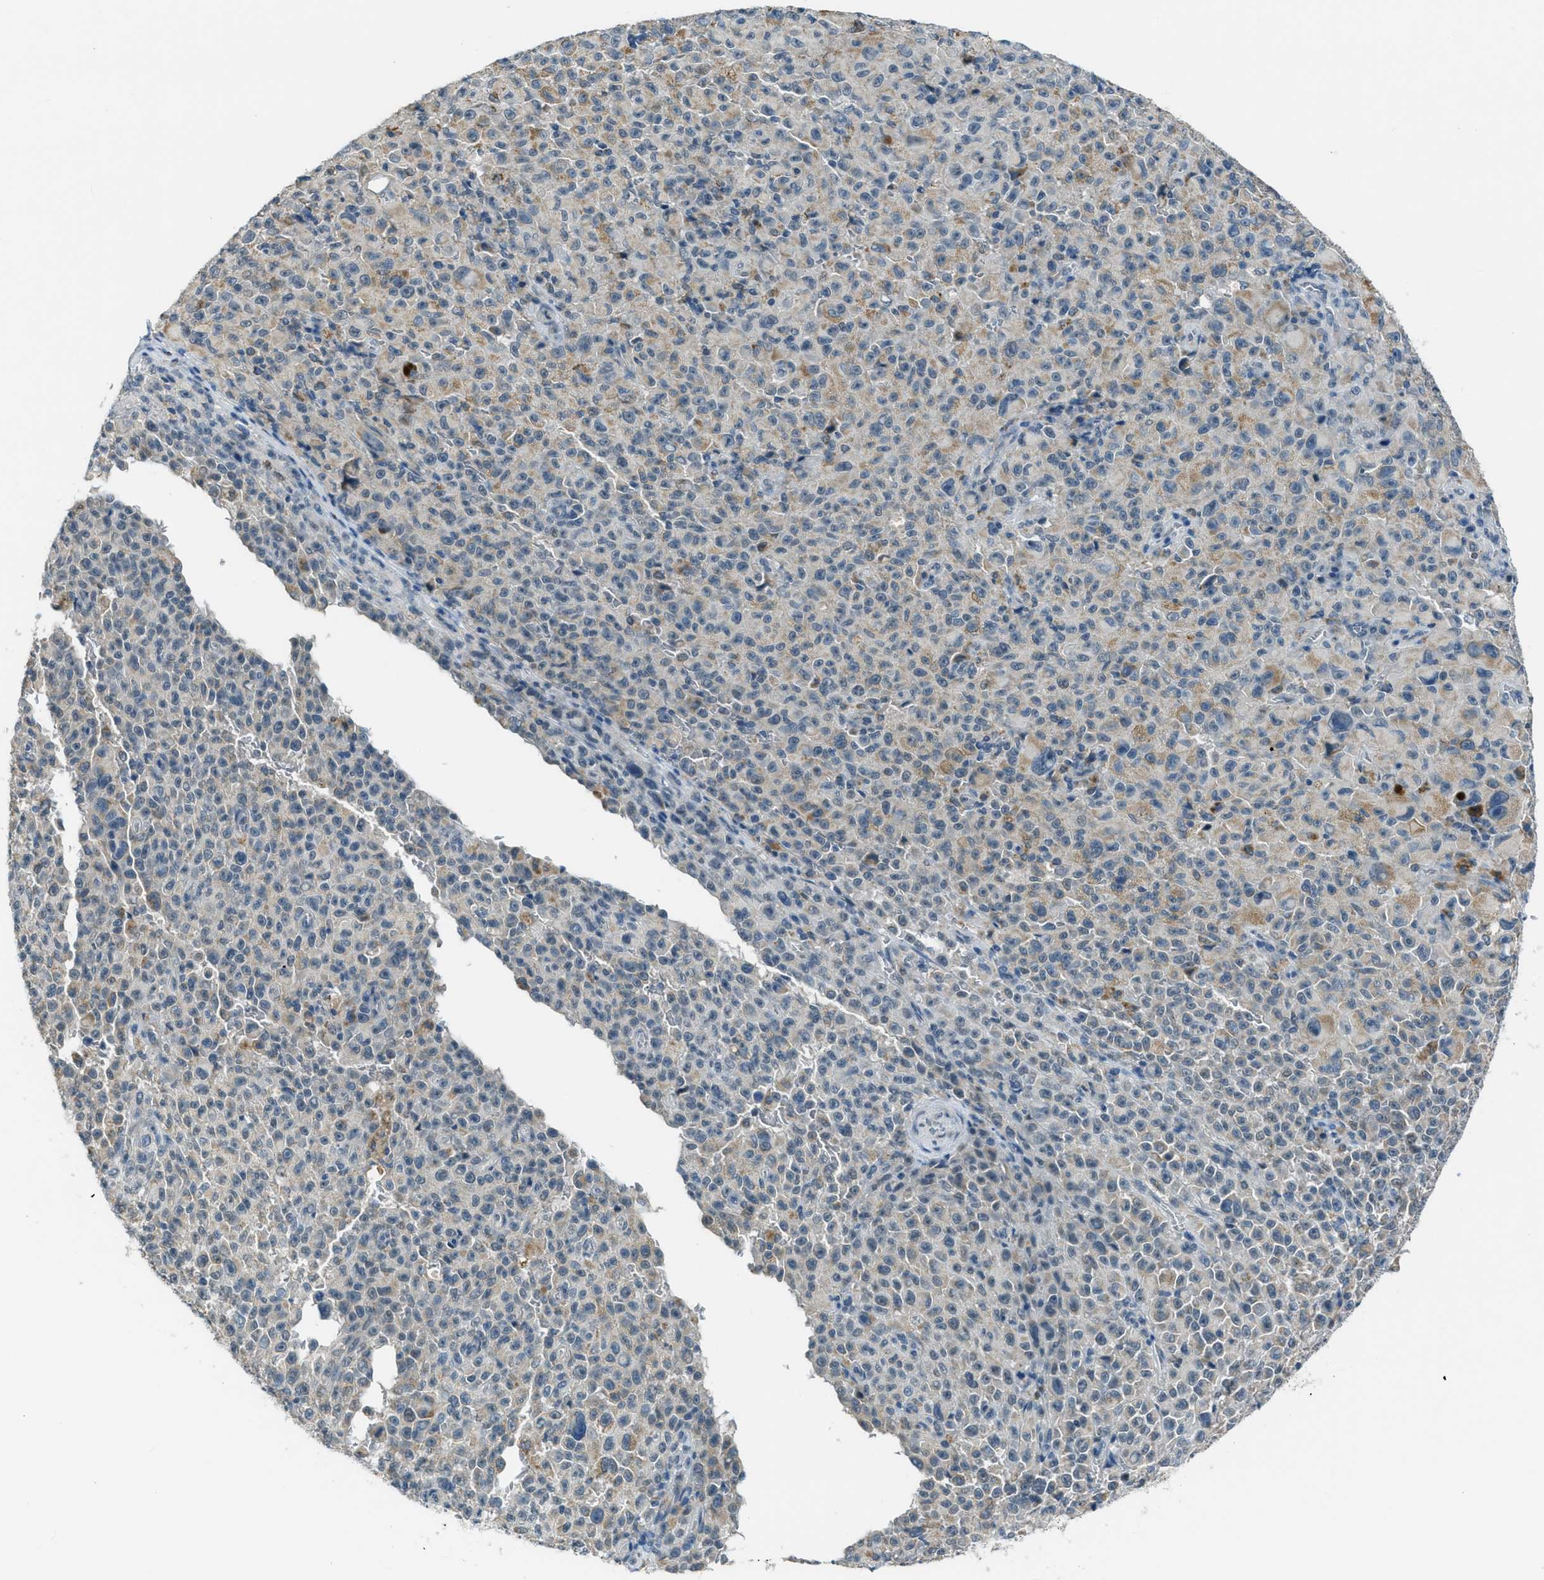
{"staining": {"intensity": "weak", "quantity": "<25%", "location": "cytoplasmic/membranous"}, "tissue": "melanoma", "cell_type": "Tumor cells", "image_type": "cancer", "snomed": [{"axis": "morphology", "description": "Malignant melanoma, NOS"}, {"axis": "topography", "description": "Skin"}], "caption": "Tumor cells are negative for protein expression in human malignant melanoma.", "gene": "CDON", "patient": {"sex": "female", "age": 82}}